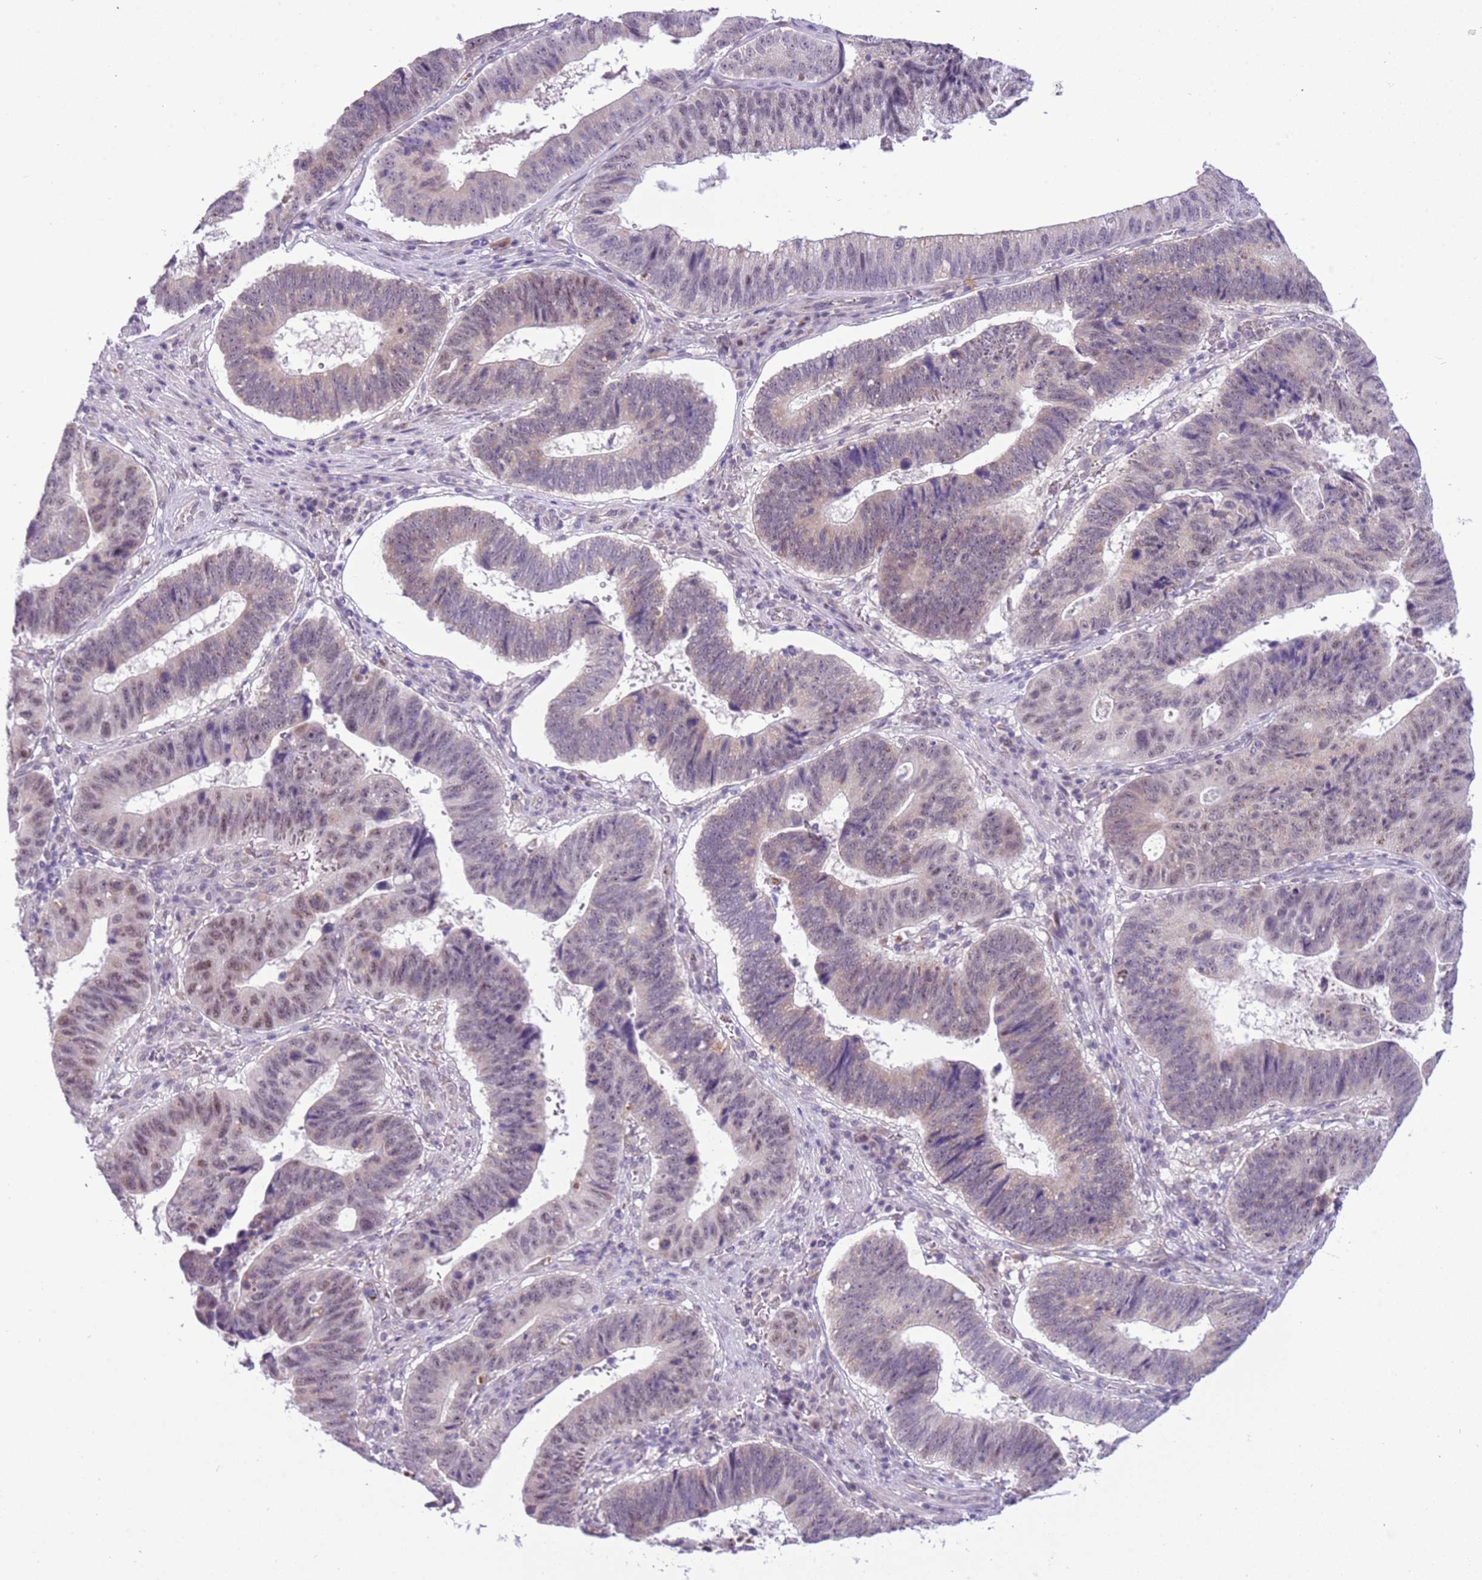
{"staining": {"intensity": "moderate", "quantity": "<25%", "location": "nuclear"}, "tissue": "stomach cancer", "cell_type": "Tumor cells", "image_type": "cancer", "snomed": [{"axis": "morphology", "description": "Adenocarcinoma, NOS"}, {"axis": "topography", "description": "Stomach"}], "caption": "This histopathology image shows immunohistochemistry staining of stomach cancer, with low moderate nuclear staining in approximately <25% of tumor cells.", "gene": "FAM120C", "patient": {"sex": "male", "age": 59}}